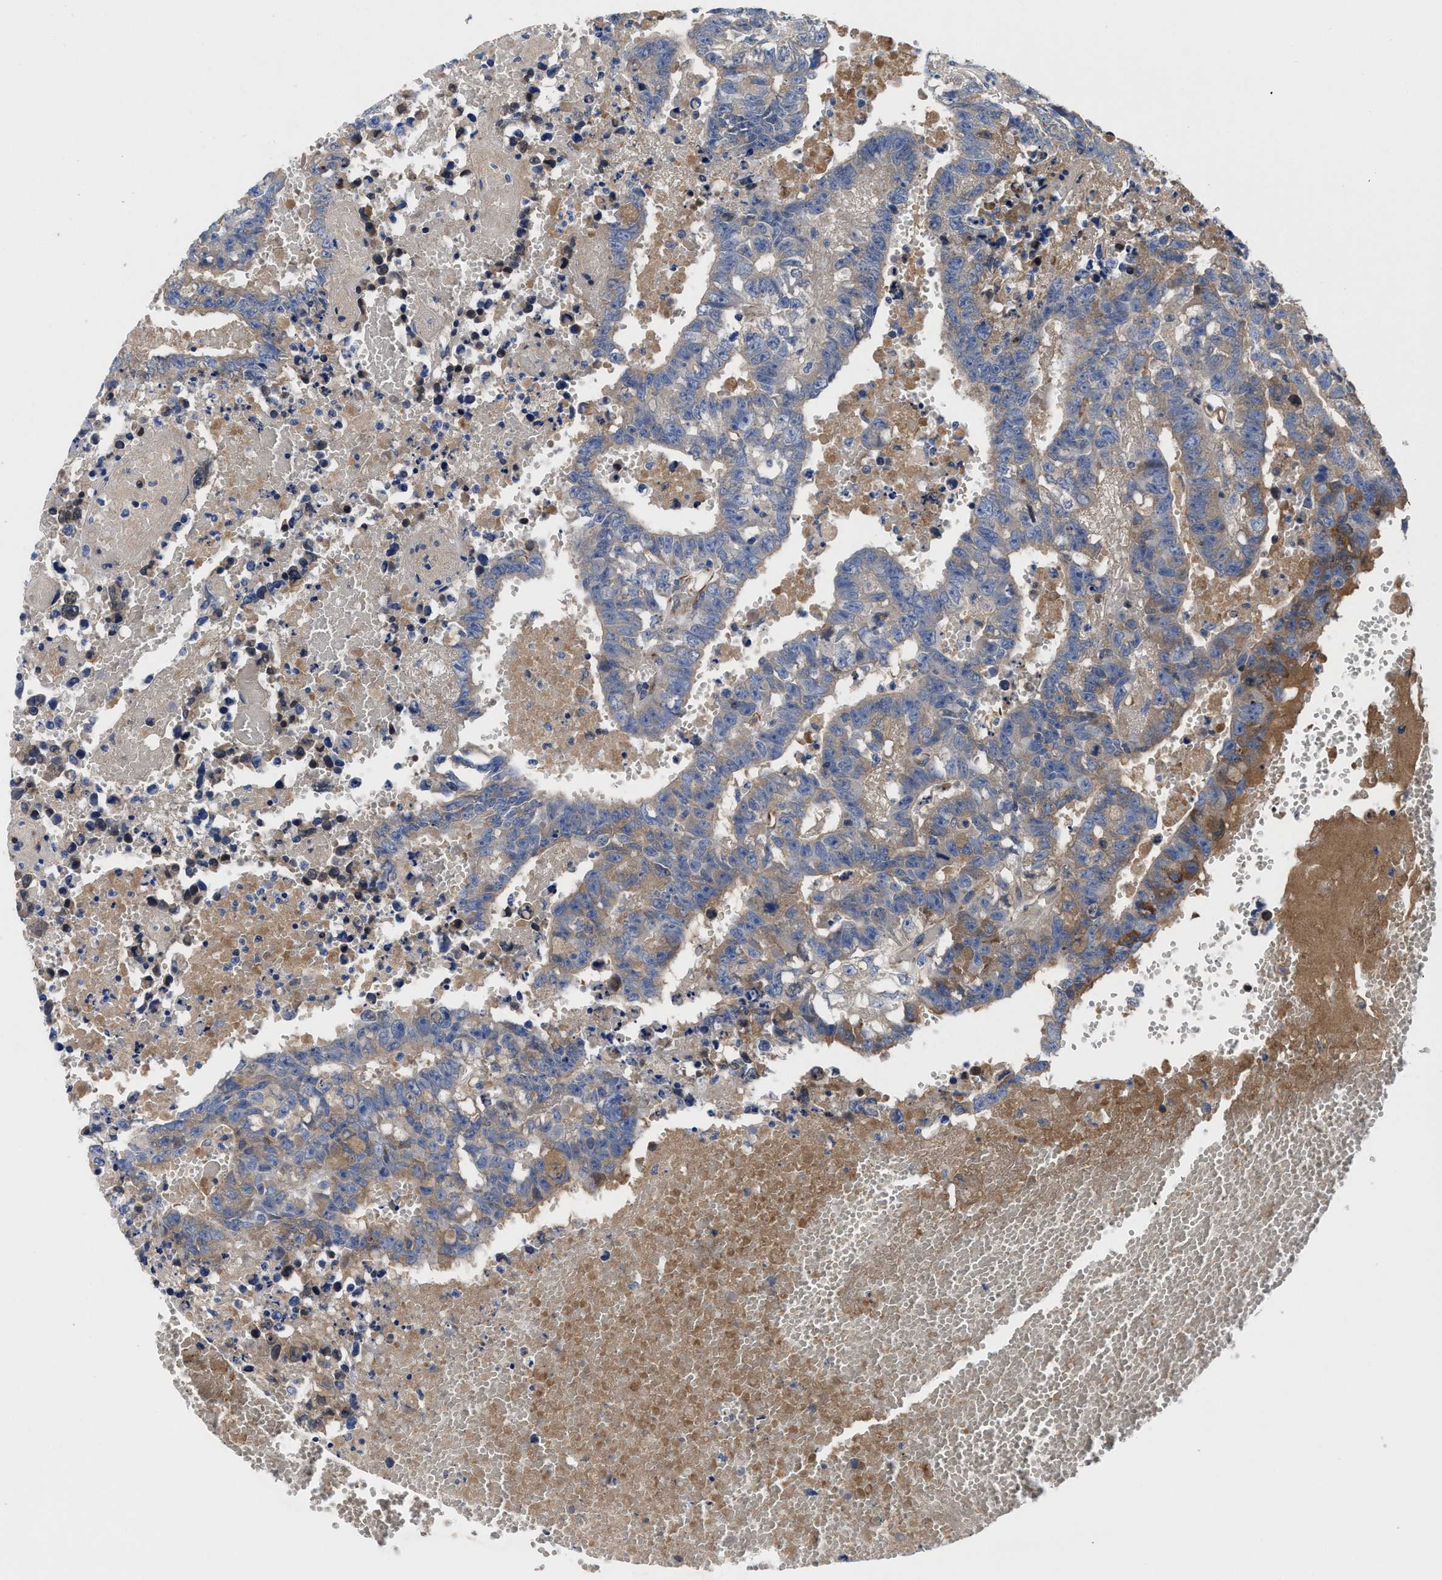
{"staining": {"intensity": "weak", "quantity": "25%-75%", "location": "cytoplasmic/membranous"}, "tissue": "testis cancer", "cell_type": "Tumor cells", "image_type": "cancer", "snomed": [{"axis": "morphology", "description": "Carcinoma, Embryonal, NOS"}, {"axis": "topography", "description": "Testis"}], "caption": "A high-resolution image shows immunohistochemistry staining of testis cancer (embryonal carcinoma), which reveals weak cytoplasmic/membranous expression in approximately 25%-75% of tumor cells.", "gene": "DHRS13", "patient": {"sex": "male", "age": 25}}